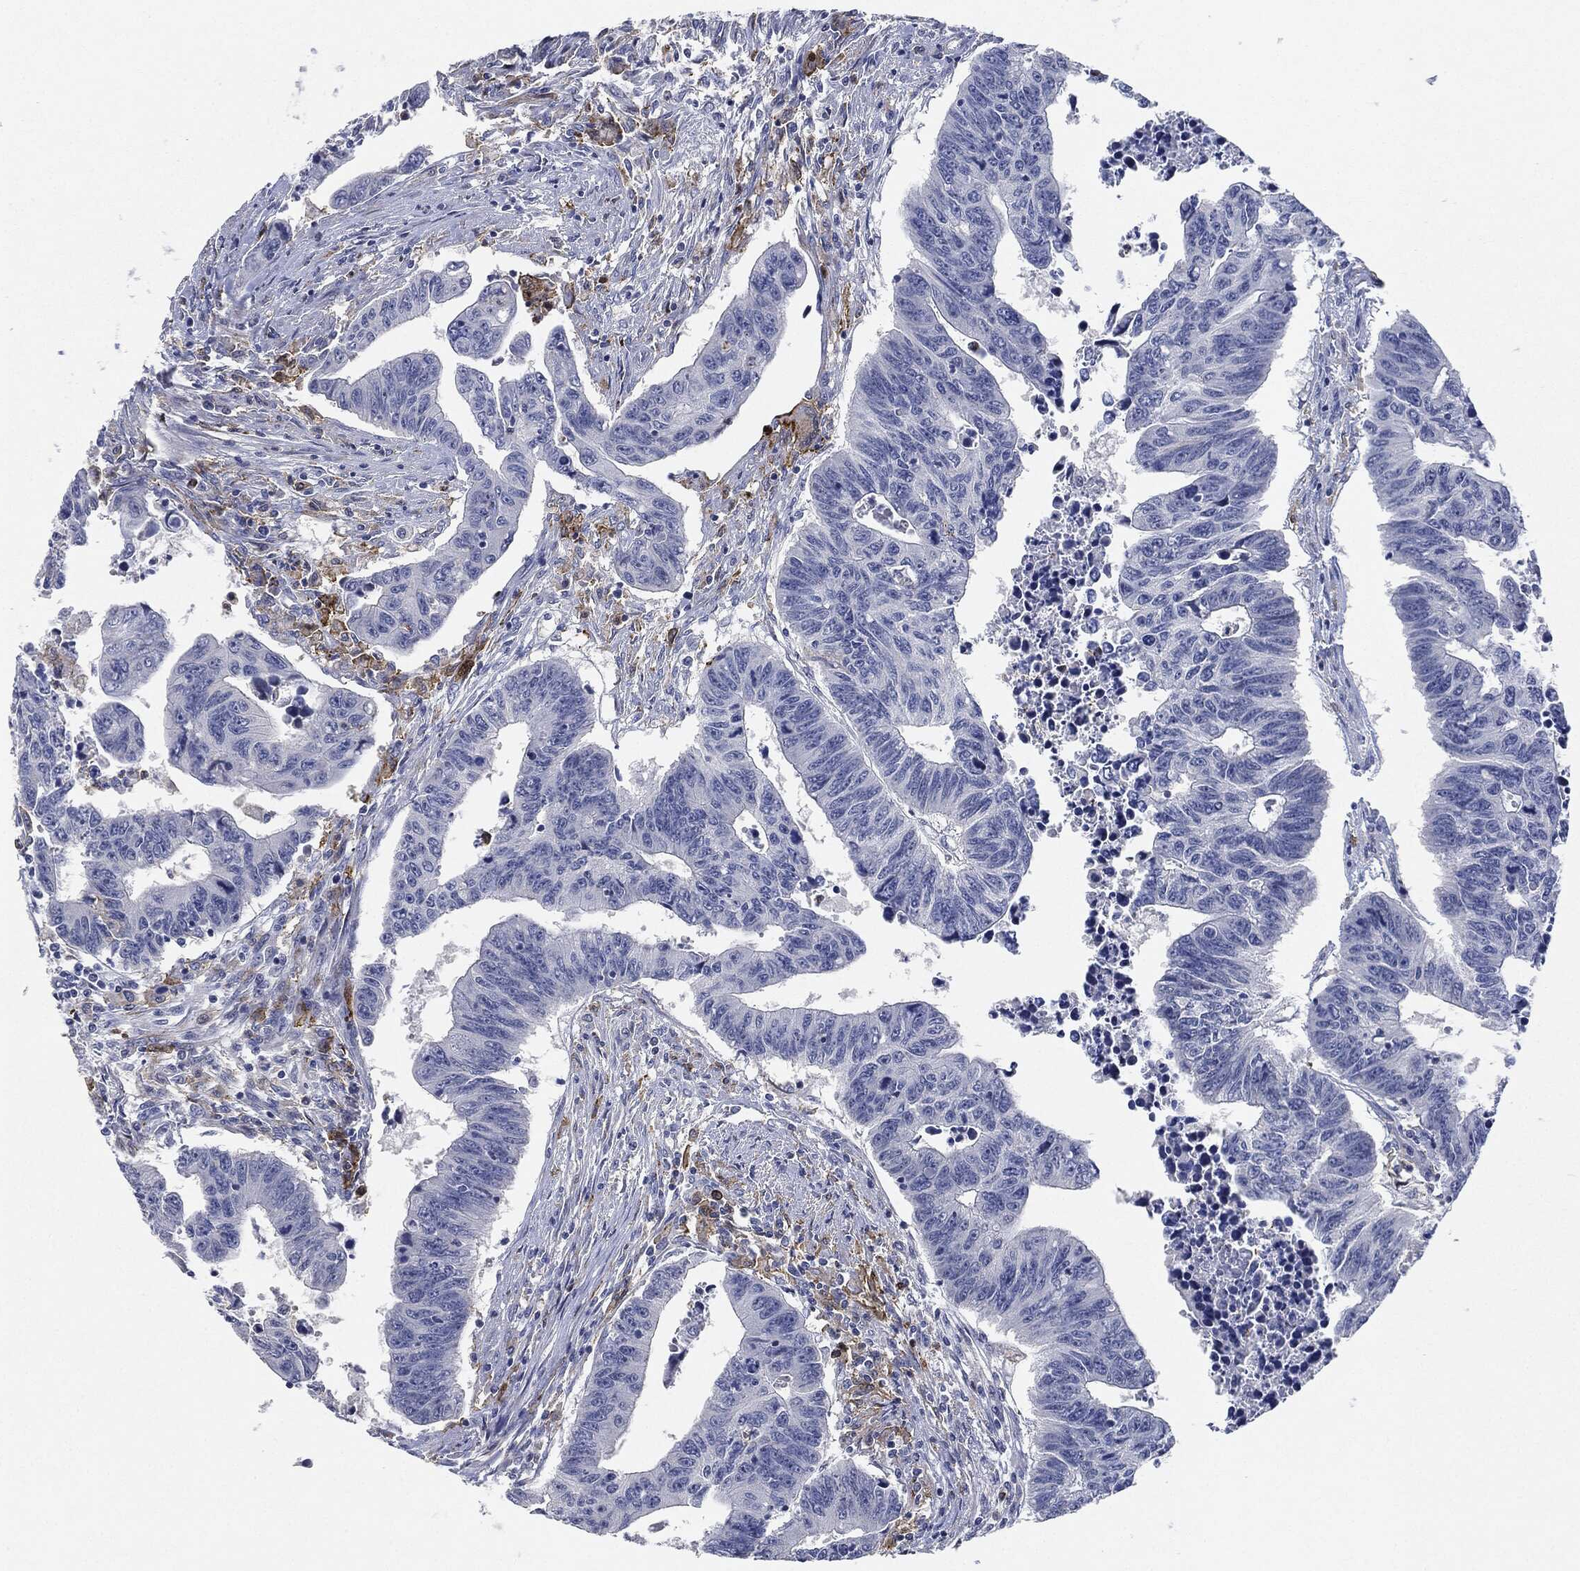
{"staining": {"intensity": "negative", "quantity": "none", "location": "none"}, "tissue": "colorectal cancer", "cell_type": "Tumor cells", "image_type": "cancer", "snomed": [{"axis": "morphology", "description": "Adenocarcinoma, NOS"}, {"axis": "topography", "description": "Rectum"}], "caption": "Colorectal cancer was stained to show a protein in brown. There is no significant positivity in tumor cells.", "gene": "NANOS3", "patient": {"sex": "female", "age": 85}}